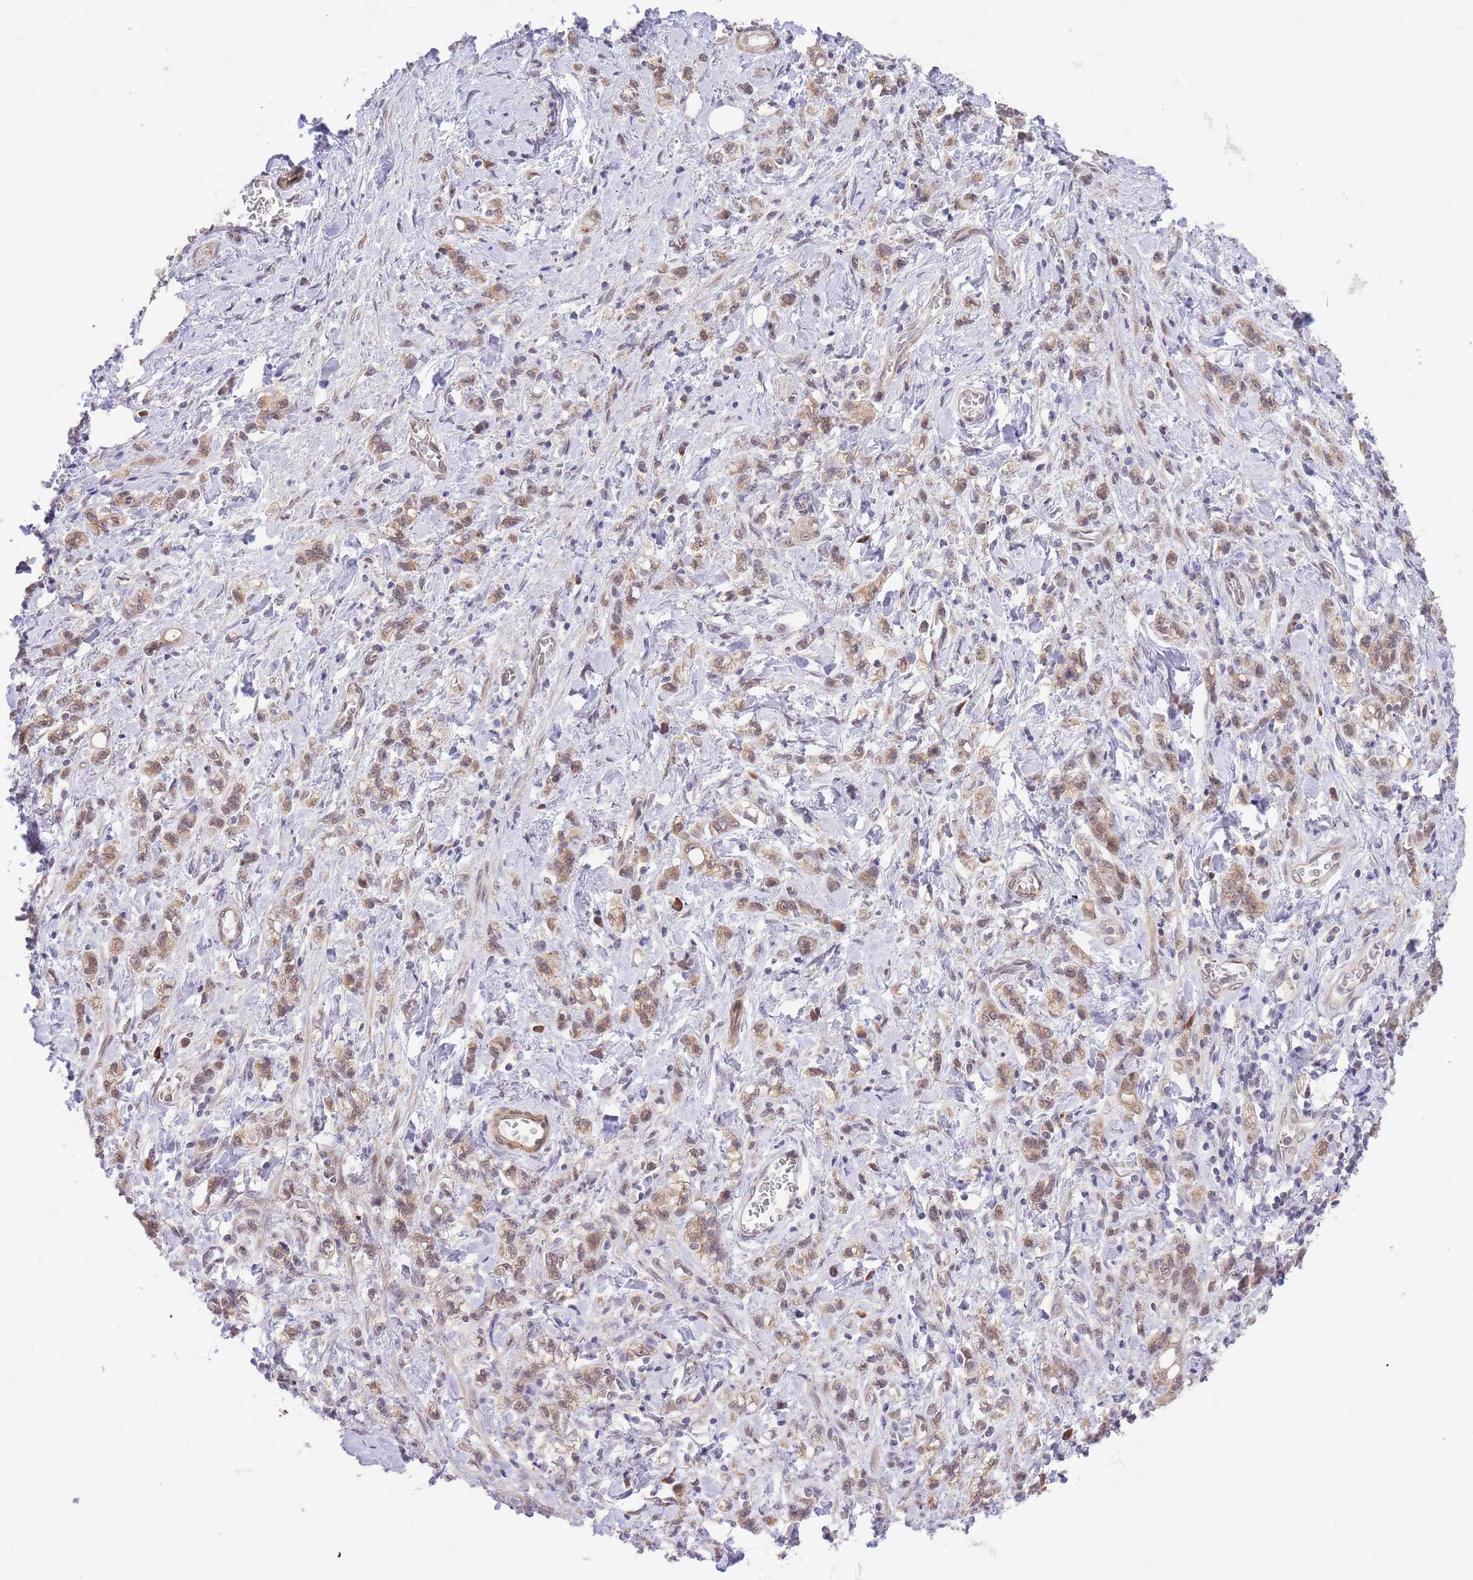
{"staining": {"intensity": "weak", "quantity": ">75%", "location": "cytoplasmic/membranous"}, "tissue": "stomach cancer", "cell_type": "Tumor cells", "image_type": "cancer", "snomed": [{"axis": "morphology", "description": "Adenocarcinoma, NOS"}, {"axis": "topography", "description": "Stomach"}], "caption": "Immunohistochemical staining of human adenocarcinoma (stomach) exhibits low levels of weak cytoplasmic/membranous staining in about >75% of tumor cells.", "gene": "ELOA2", "patient": {"sex": "male", "age": 77}}